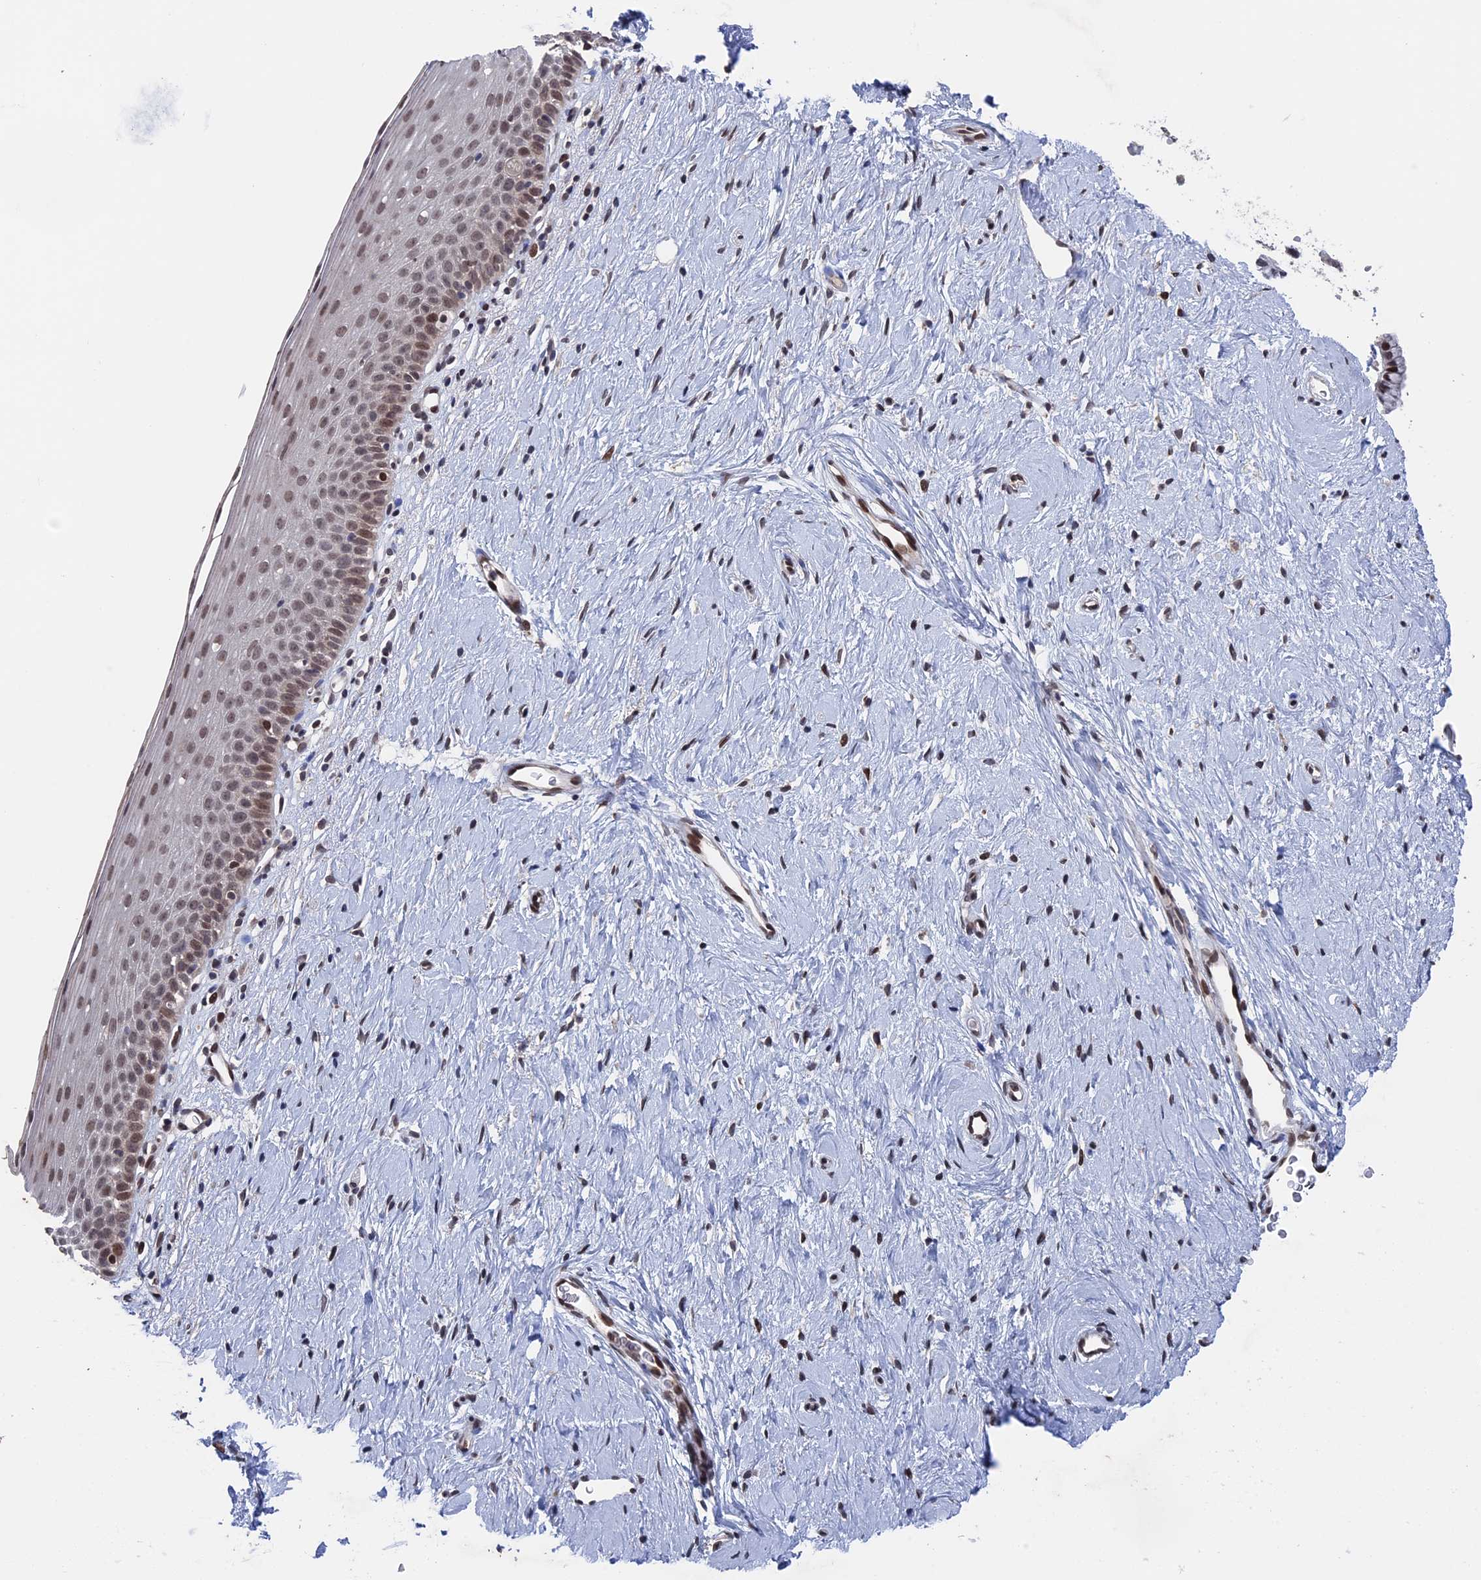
{"staining": {"intensity": "moderate", "quantity": "<25%", "location": "nuclear"}, "tissue": "cervix", "cell_type": "Glandular cells", "image_type": "normal", "snomed": [{"axis": "morphology", "description": "Normal tissue, NOS"}, {"axis": "topography", "description": "Cervix"}], "caption": "Glandular cells show moderate nuclear positivity in approximately <25% of cells in benign cervix.", "gene": "NR2C2AP", "patient": {"sex": "female", "age": 57}}